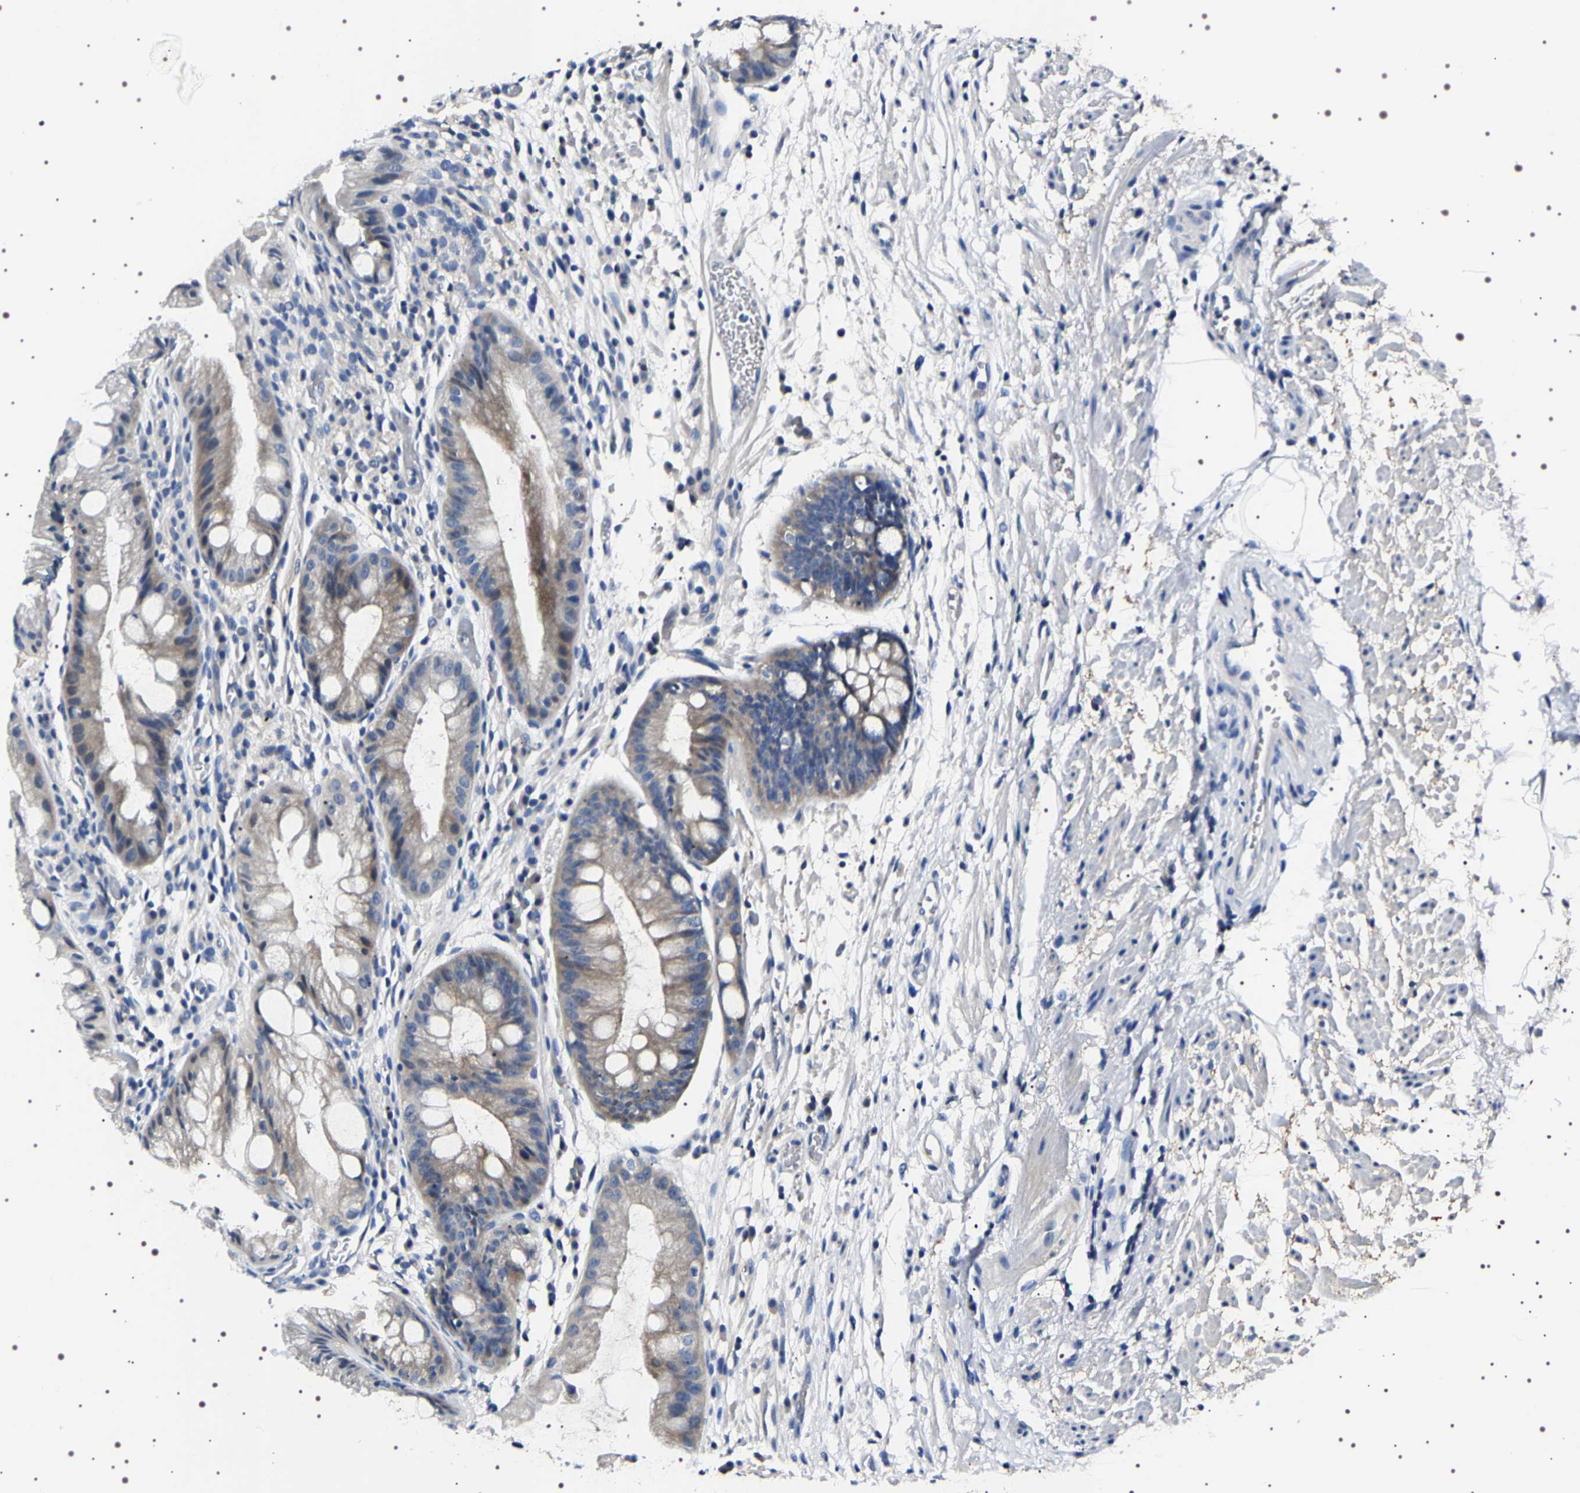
{"staining": {"intensity": "moderate", "quantity": "25%-75%", "location": "cytoplasmic/membranous"}, "tissue": "stomach", "cell_type": "Glandular cells", "image_type": "normal", "snomed": [{"axis": "morphology", "description": "Normal tissue, NOS"}, {"axis": "topography", "description": "Stomach, upper"}], "caption": "Protein staining by IHC demonstrates moderate cytoplasmic/membranous positivity in approximately 25%-75% of glandular cells in benign stomach. Using DAB (brown) and hematoxylin (blue) stains, captured at high magnification using brightfield microscopy.", "gene": "TARBP1", "patient": {"sex": "male", "age": 72}}